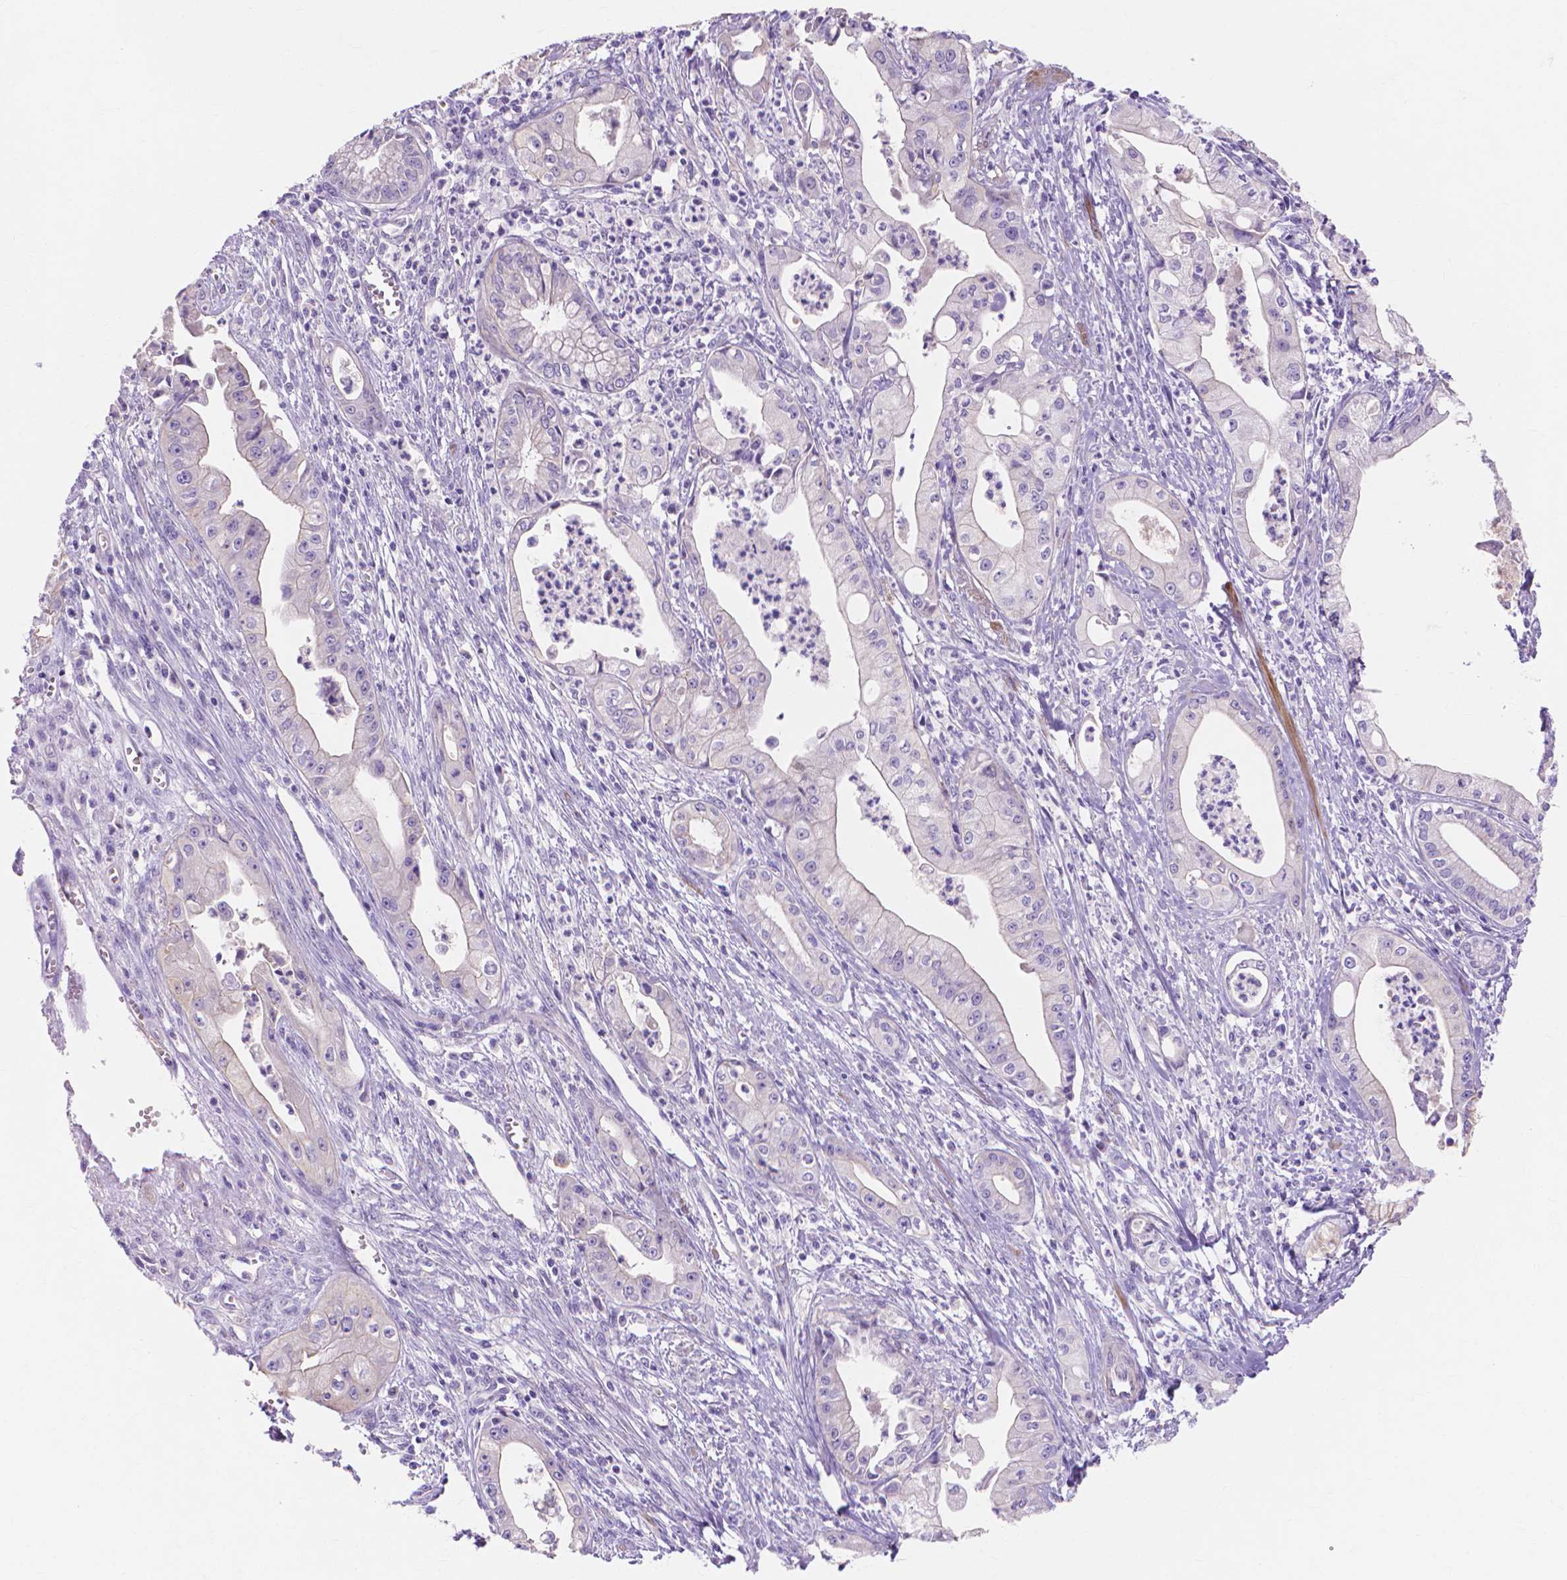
{"staining": {"intensity": "negative", "quantity": "none", "location": "none"}, "tissue": "pancreatic cancer", "cell_type": "Tumor cells", "image_type": "cancer", "snomed": [{"axis": "morphology", "description": "Adenocarcinoma, NOS"}, {"axis": "topography", "description": "Pancreas"}], "caption": "High magnification brightfield microscopy of pancreatic cancer stained with DAB (3,3'-diaminobenzidine) (brown) and counterstained with hematoxylin (blue): tumor cells show no significant positivity.", "gene": "MBLAC1", "patient": {"sex": "female", "age": 65}}